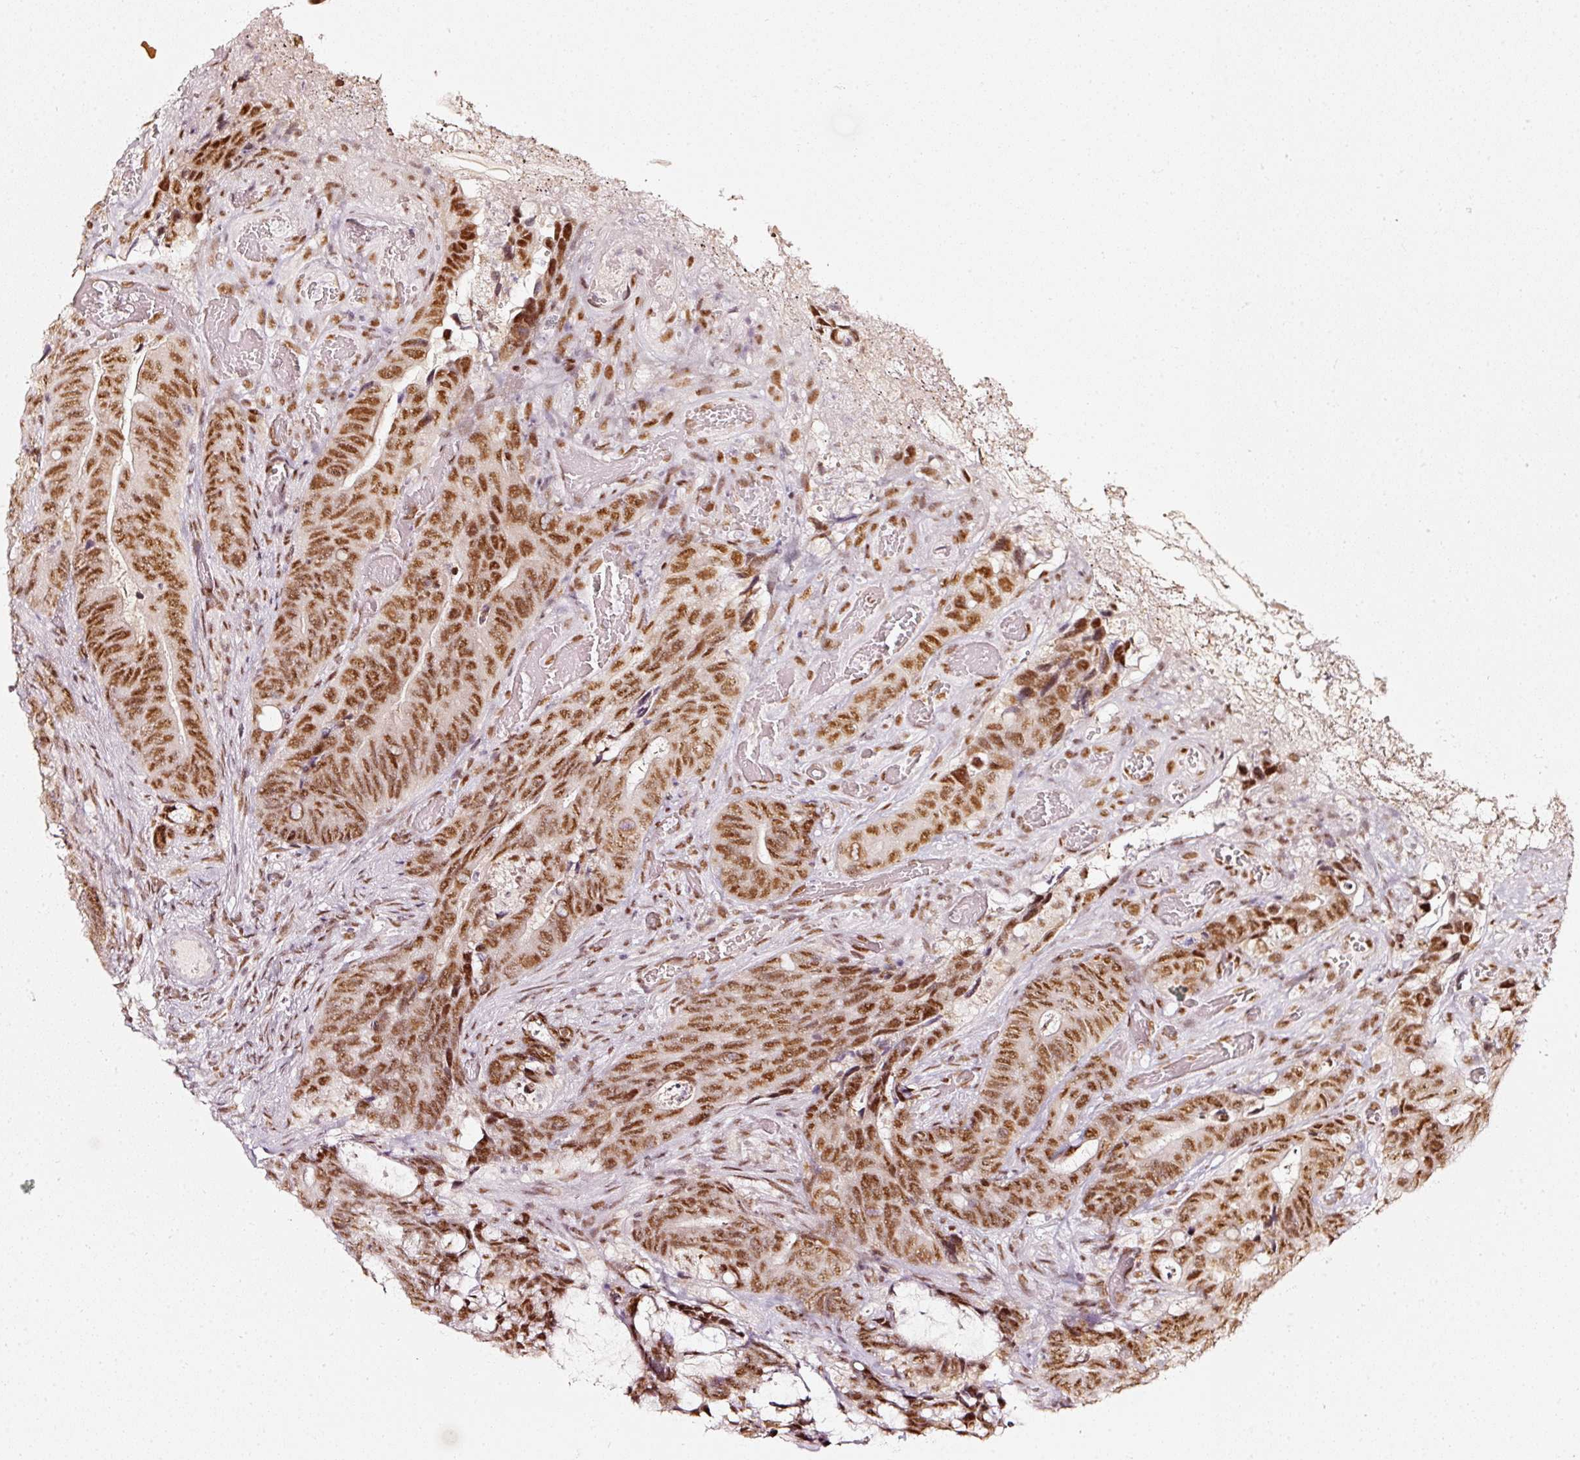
{"staining": {"intensity": "strong", "quantity": ">75%", "location": "nuclear"}, "tissue": "colorectal cancer", "cell_type": "Tumor cells", "image_type": "cancer", "snomed": [{"axis": "morphology", "description": "Adenocarcinoma, NOS"}, {"axis": "topography", "description": "Colon"}], "caption": "Brown immunohistochemical staining in colorectal cancer reveals strong nuclear staining in approximately >75% of tumor cells.", "gene": "PPP1R10", "patient": {"sex": "female", "age": 82}}